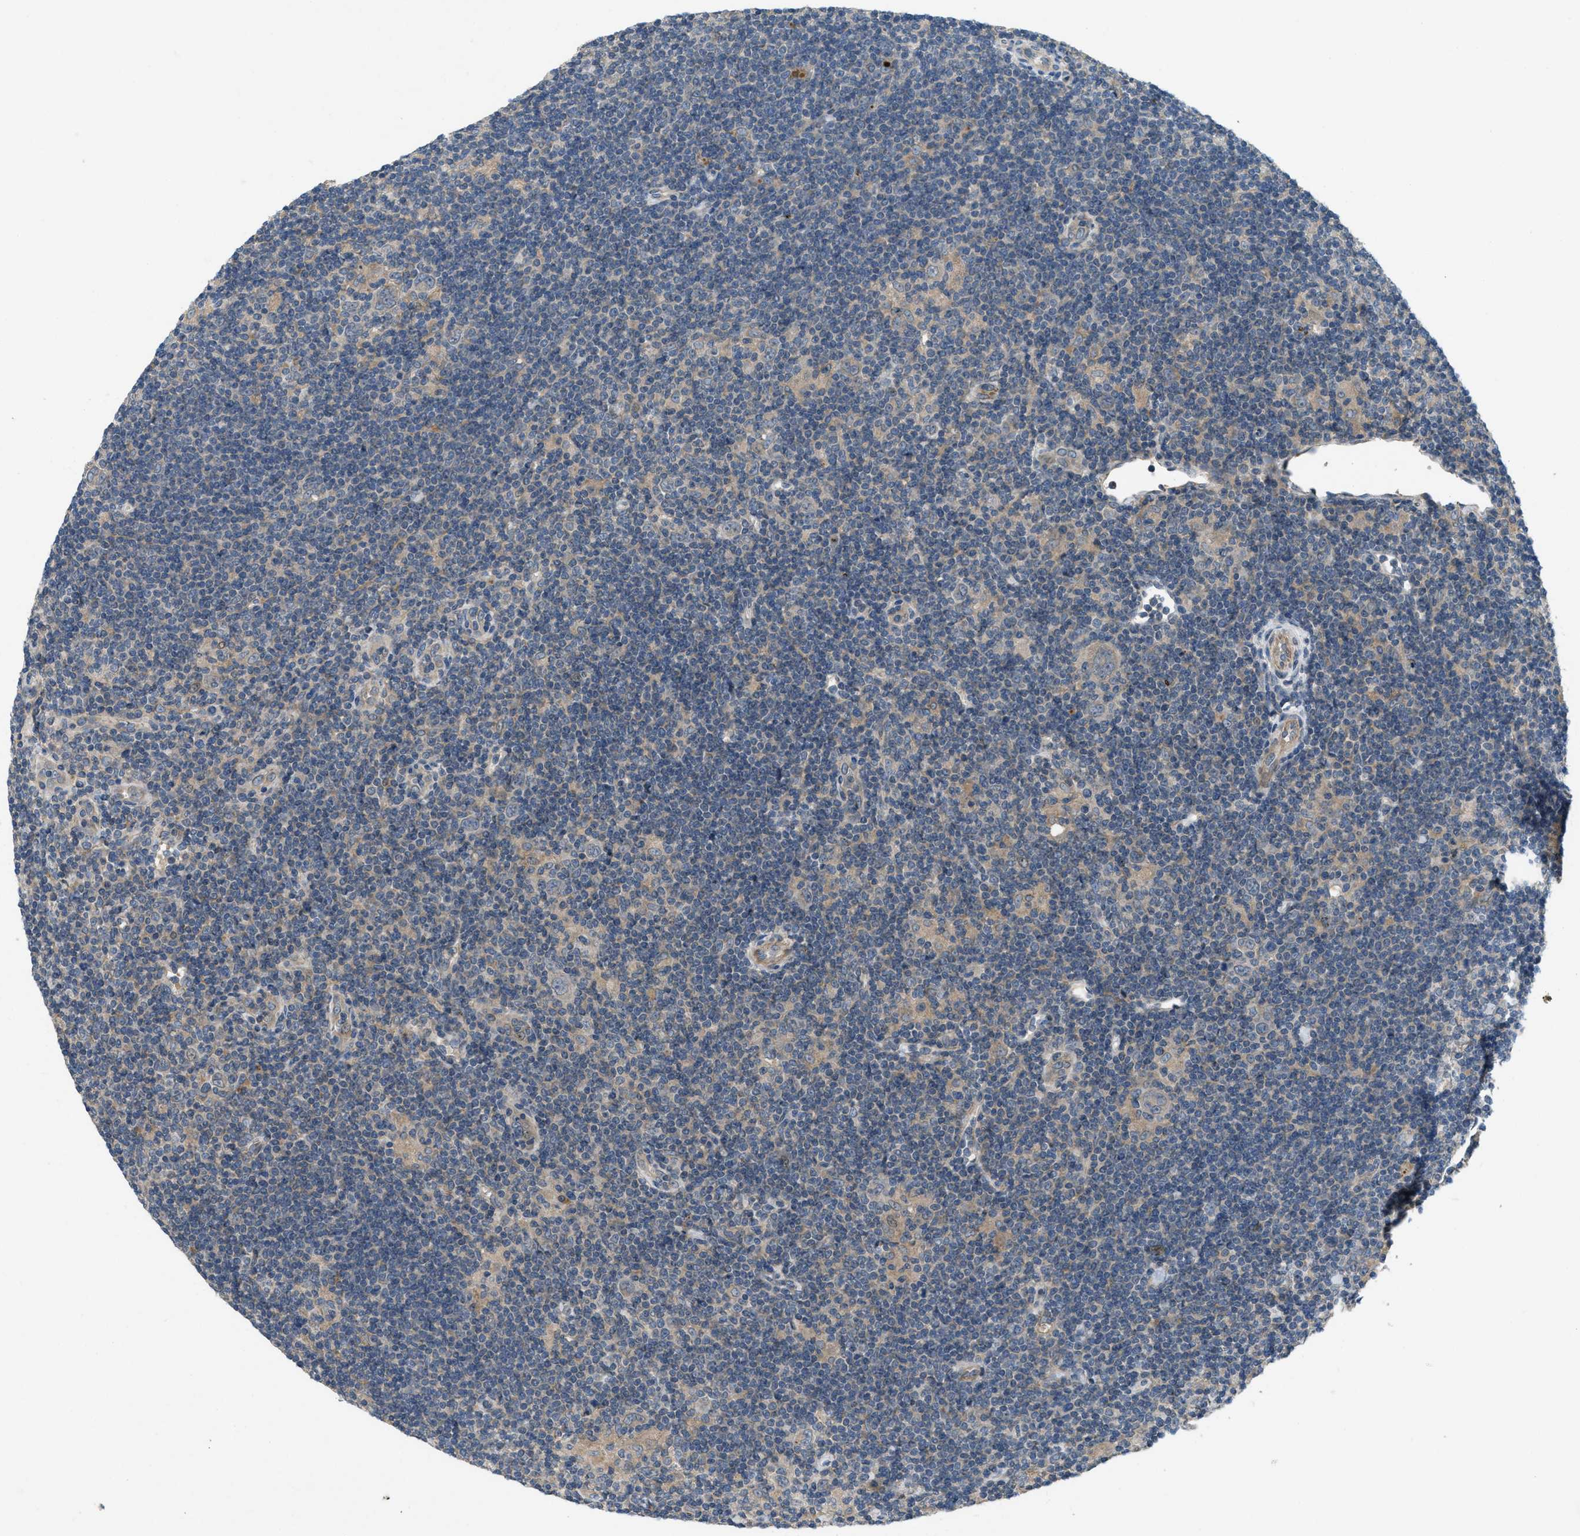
{"staining": {"intensity": "weak", "quantity": "25%-75%", "location": "cytoplasmic/membranous"}, "tissue": "lymphoma", "cell_type": "Tumor cells", "image_type": "cancer", "snomed": [{"axis": "morphology", "description": "Hodgkin's disease, NOS"}, {"axis": "topography", "description": "Lymph node"}], "caption": "Weak cytoplasmic/membranous positivity for a protein is identified in about 25%-75% of tumor cells of lymphoma using IHC.", "gene": "ADCY6", "patient": {"sex": "female", "age": 57}}